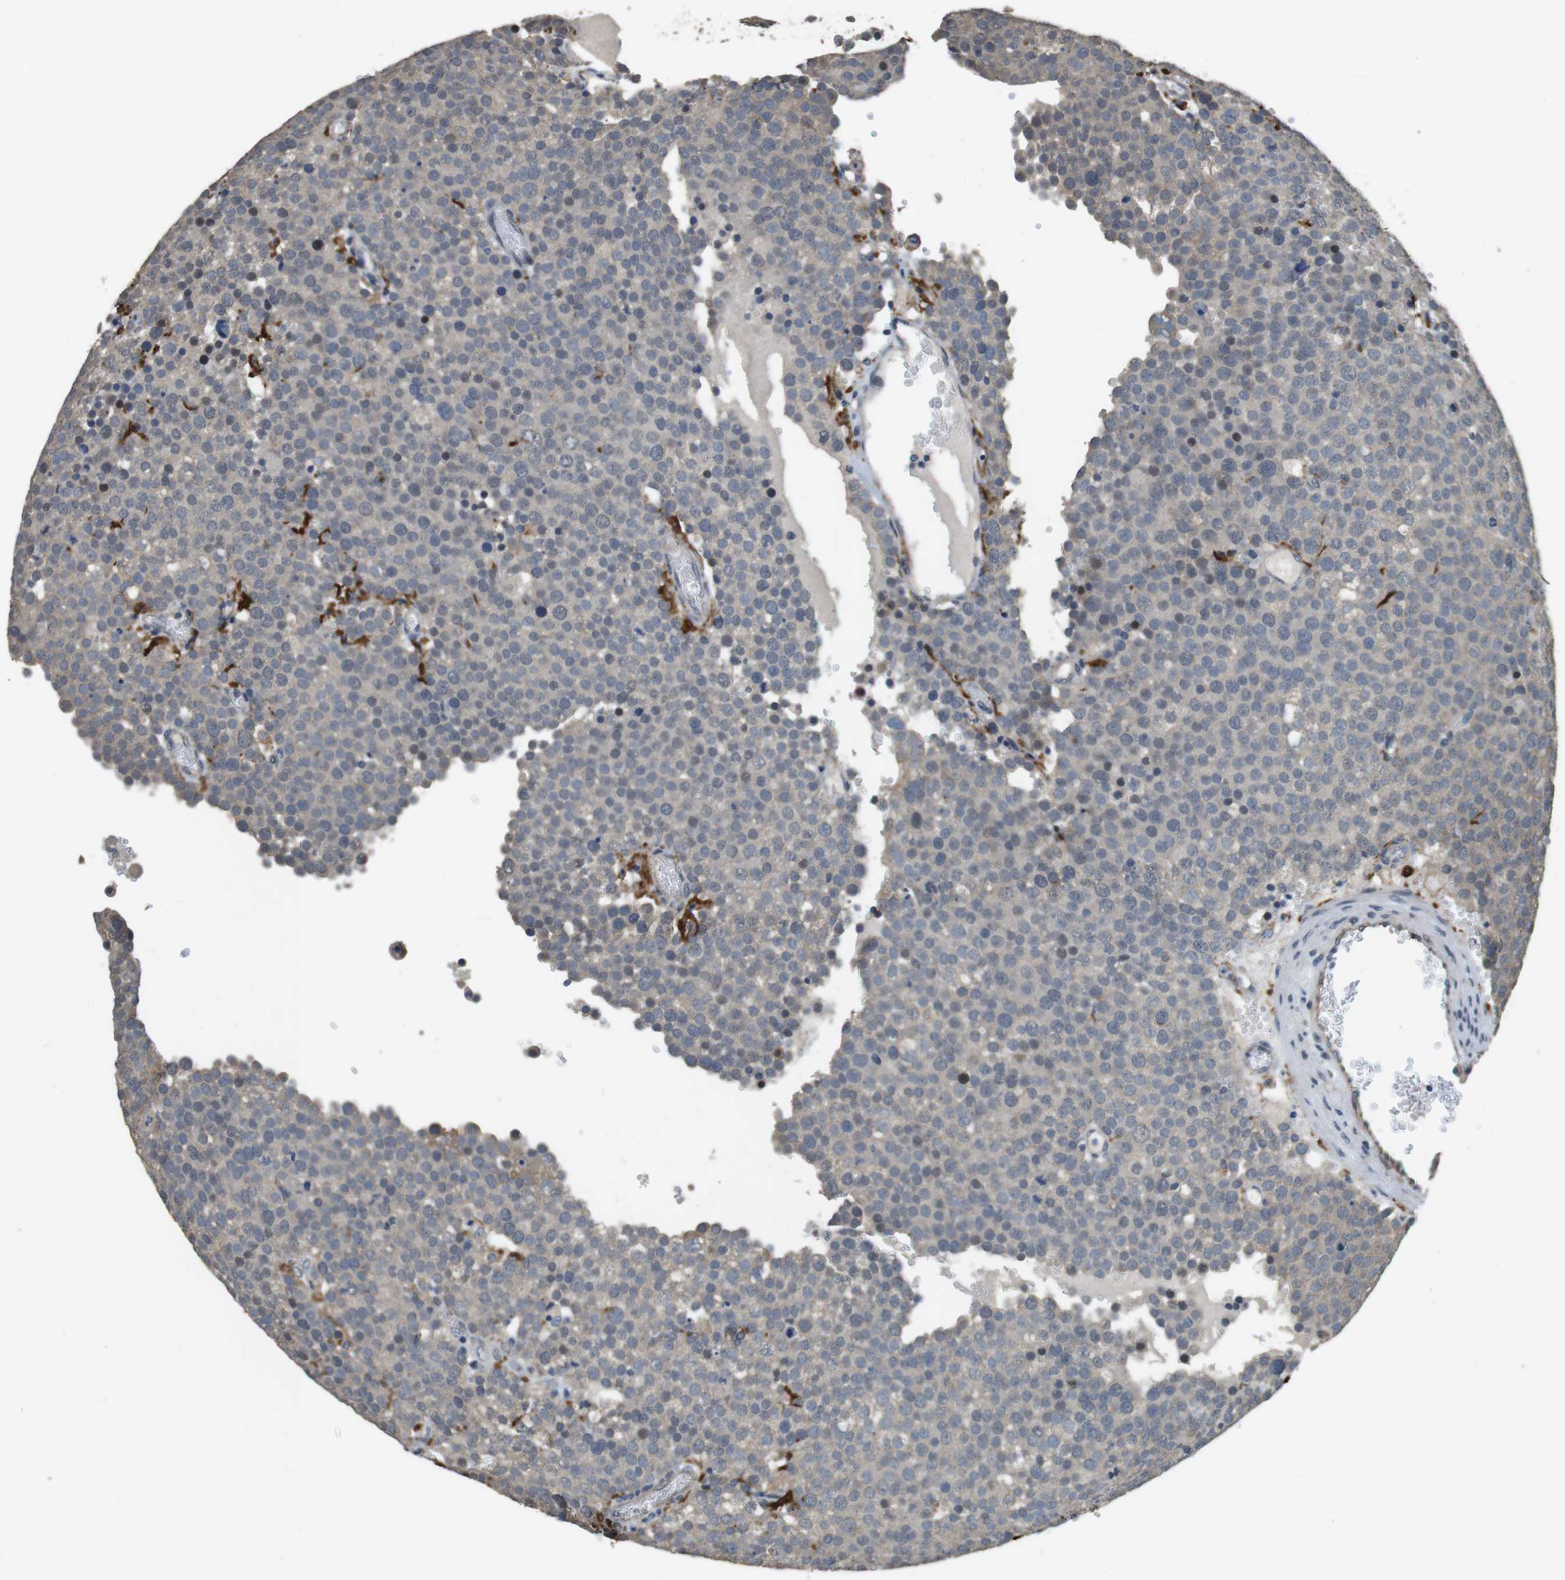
{"staining": {"intensity": "negative", "quantity": "none", "location": "none"}, "tissue": "testis cancer", "cell_type": "Tumor cells", "image_type": "cancer", "snomed": [{"axis": "morphology", "description": "Normal tissue, NOS"}, {"axis": "morphology", "description": "Seminoma, NOS"}, {"axis": "topography", "description": "Testis"}], "caption": "IHC of human testis cancer (seminoma) exhibits no staining in tumor cells.", "gene": "CLDN7", "patient": {"sex": "male", "age": 71}}